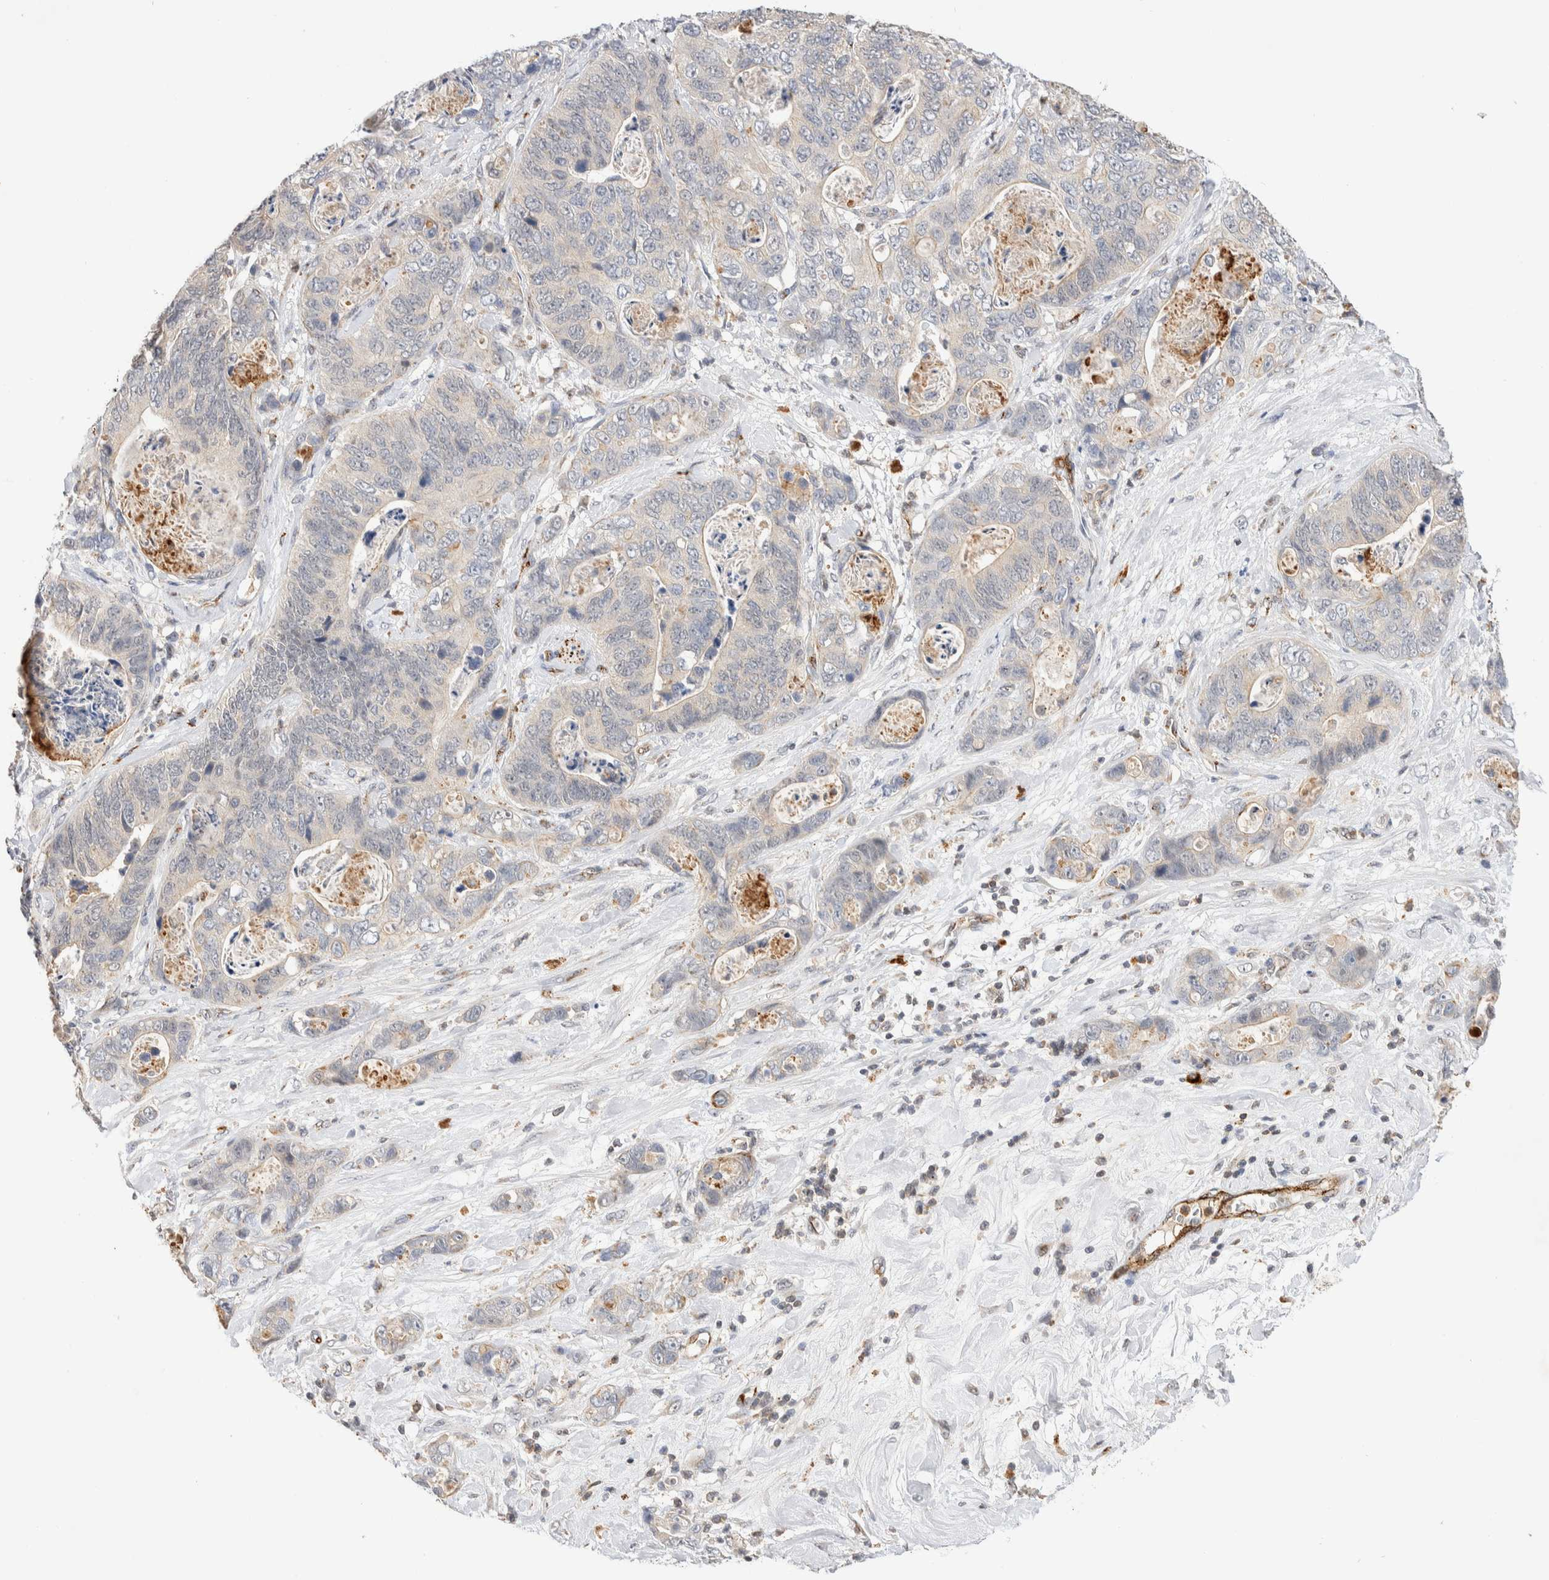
{"staining": {"intensity": "negative", "quantity": "none", "location": "none"}, "tissue": "stomach cancer", "cell_type": "Tumor cells", "image_type": "cancer", "snomed": [{"axis": "morphology", "description": "Normal tissue, NOS"}, {"axis": "morphology", "description": "Adenocarcinoma, NOS"}, {"axis": "topography", "description": "Stomach"}], "caption": "Immunohistochemical staining of adenocarcinoma (stomach) demonstrates no significant staining in tumor cells.", "gene": "NSMAF", "patient": {"sex": "female", "age": 89}}